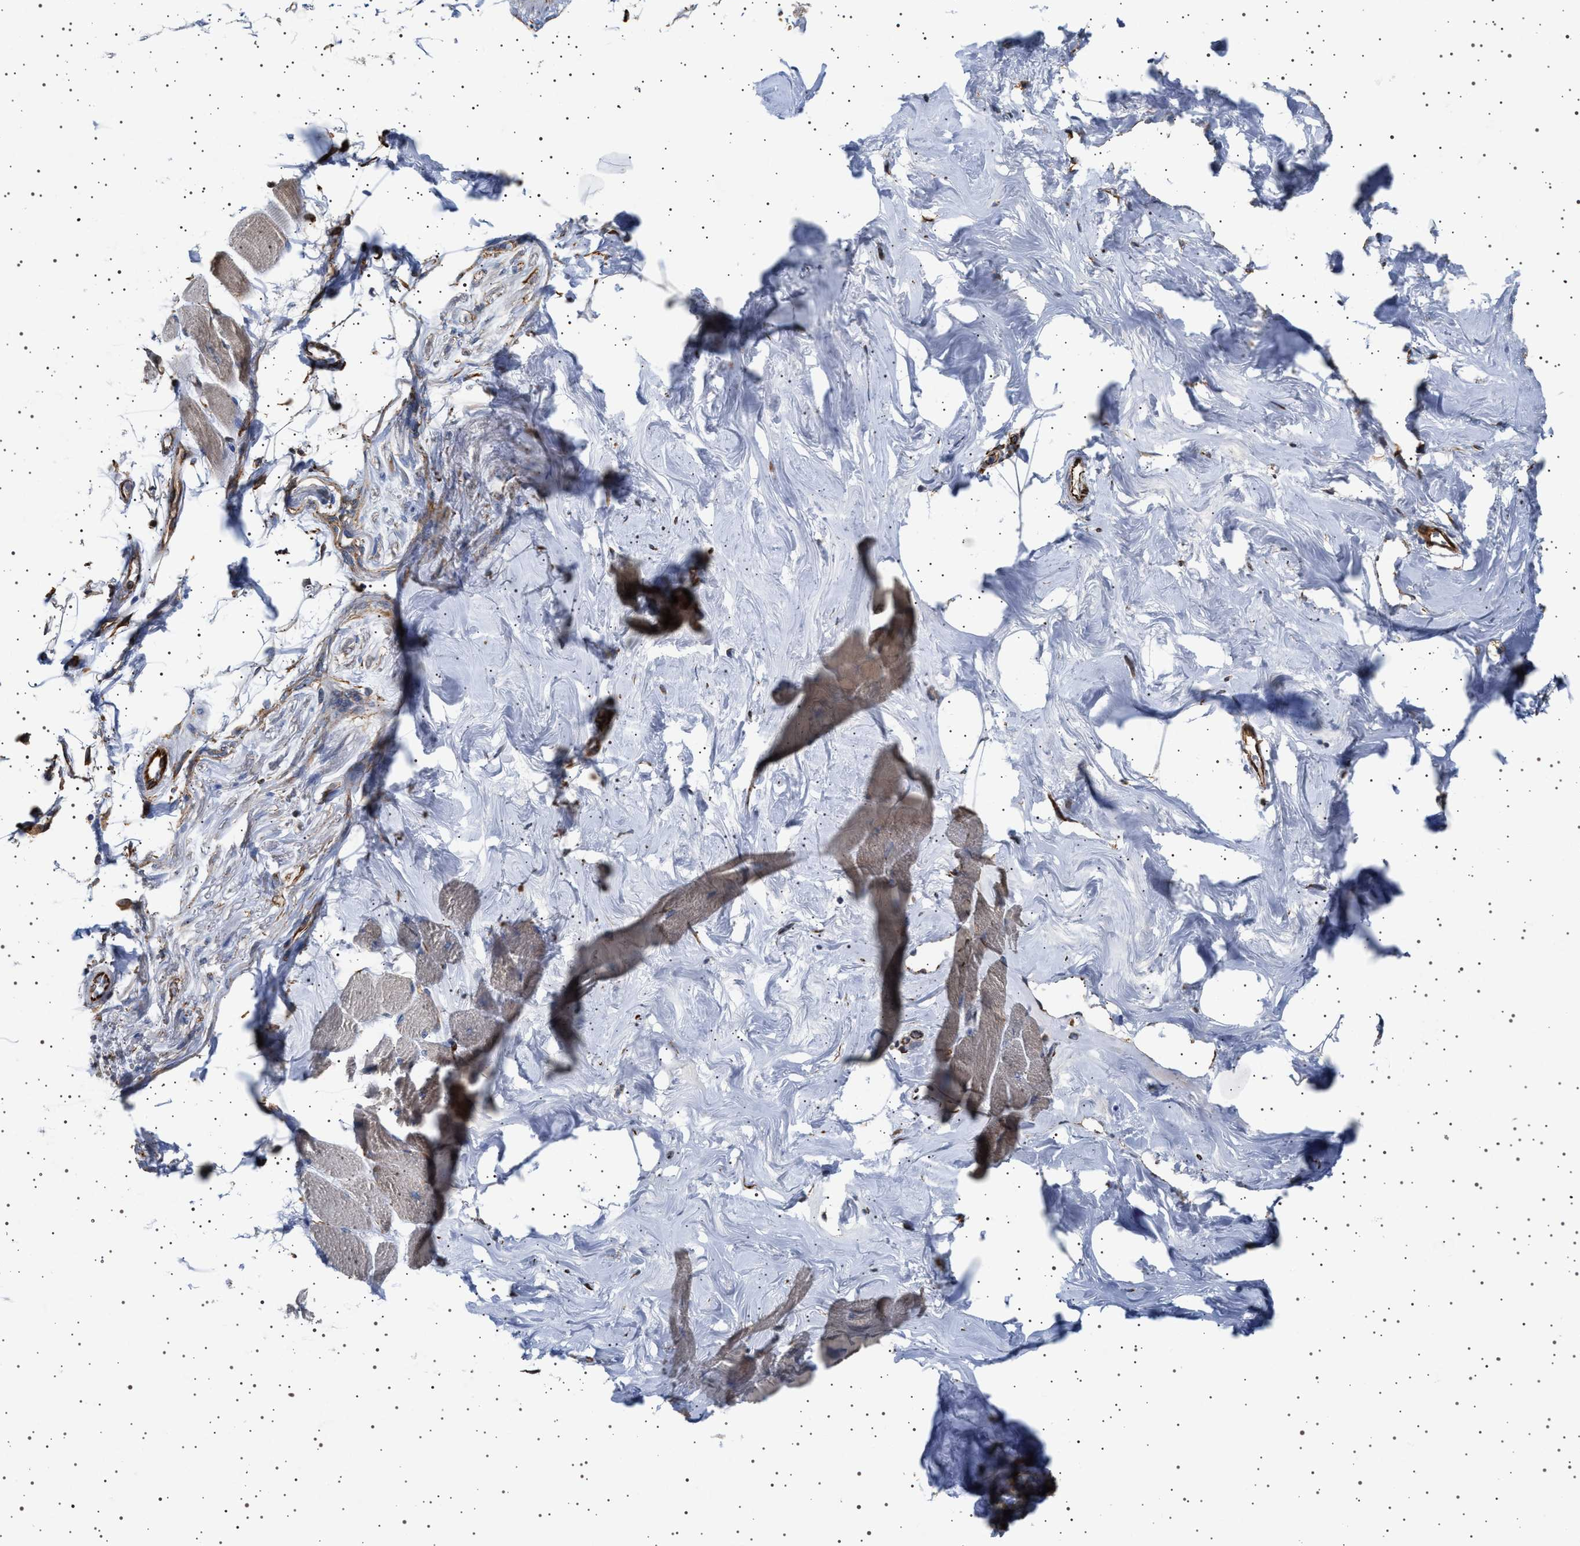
{"staining": {"intensity": "weak", "quantity": "25%-75%", "location": "cytoplasmic/membranous"}, "tissue": "skeletal muscle", "cell_type": "Myocytes", "image_type": "normal", "snomed": [{"axis": "morphology", "description": "Normal tissue, NOS"}, {"axis": "topography", "description": "Skeletal muscle"}, {"axis": "topography", "description": "Peripheral nerve tissue"}], "caption": "Skeletal muscle stained with a protein marker reveals weak staining in myocytes.", "gene": "TRUB2", "patient": {"sex": "female", "age": 84}}